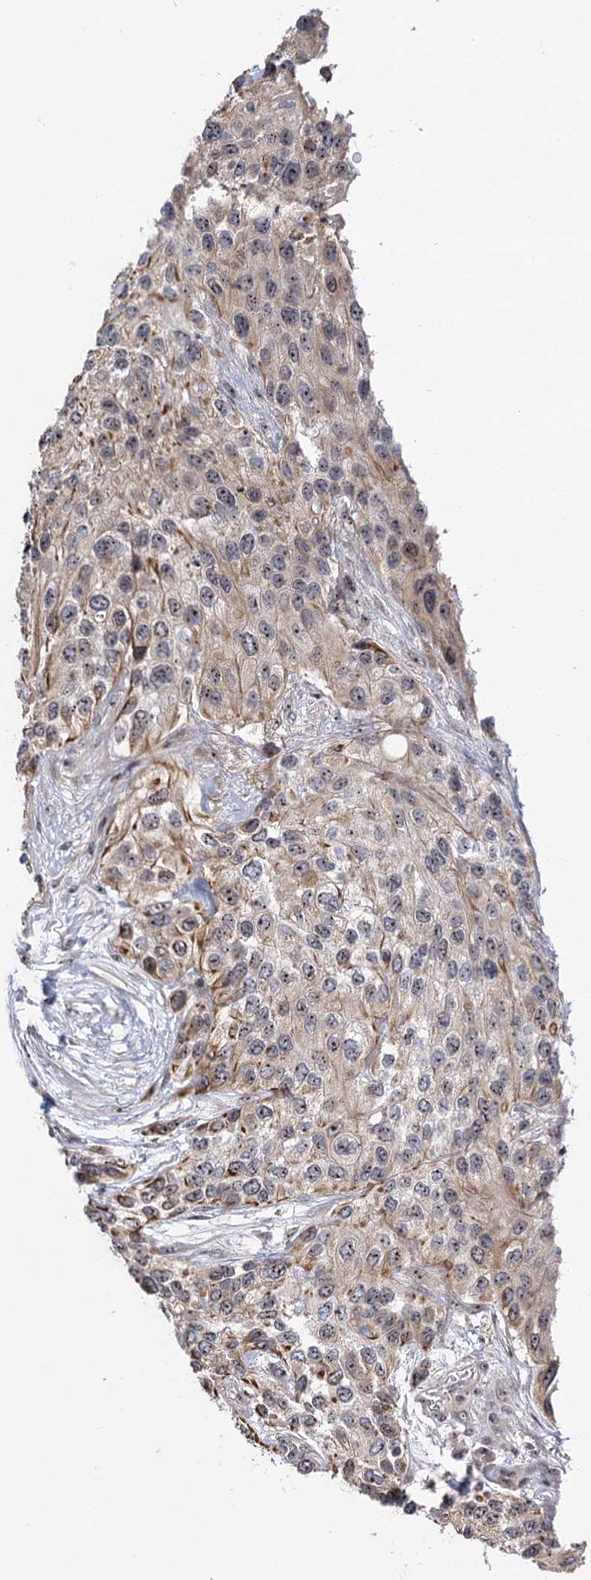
{"staining": {"intensity": "weak", "quantity": "25%-75%", "location": "cytoplasmic/membranous,nuclear"}, "tissue": "urothelial cancer", "cell_type": "Tumor cells", "image_type": "cancer", "snomed": [{"axis": "morphology", "description": "Normal tissue, NOS"}, {"axis": "morphology", "description": "Urothelial carcinoma, High grade"}, {"axis": "topography", "description": "Vascular tissue"}, {"axis": "topography", "description": "Urinary bladder"}], "caption": "Urothelial cancer stained for a protein demonstrates weak cytoplasmic/membranous and nuclear positivity in tumor cells.", "gene": "SUPT20H", "patient": {"sex": "female", "age": 56}}